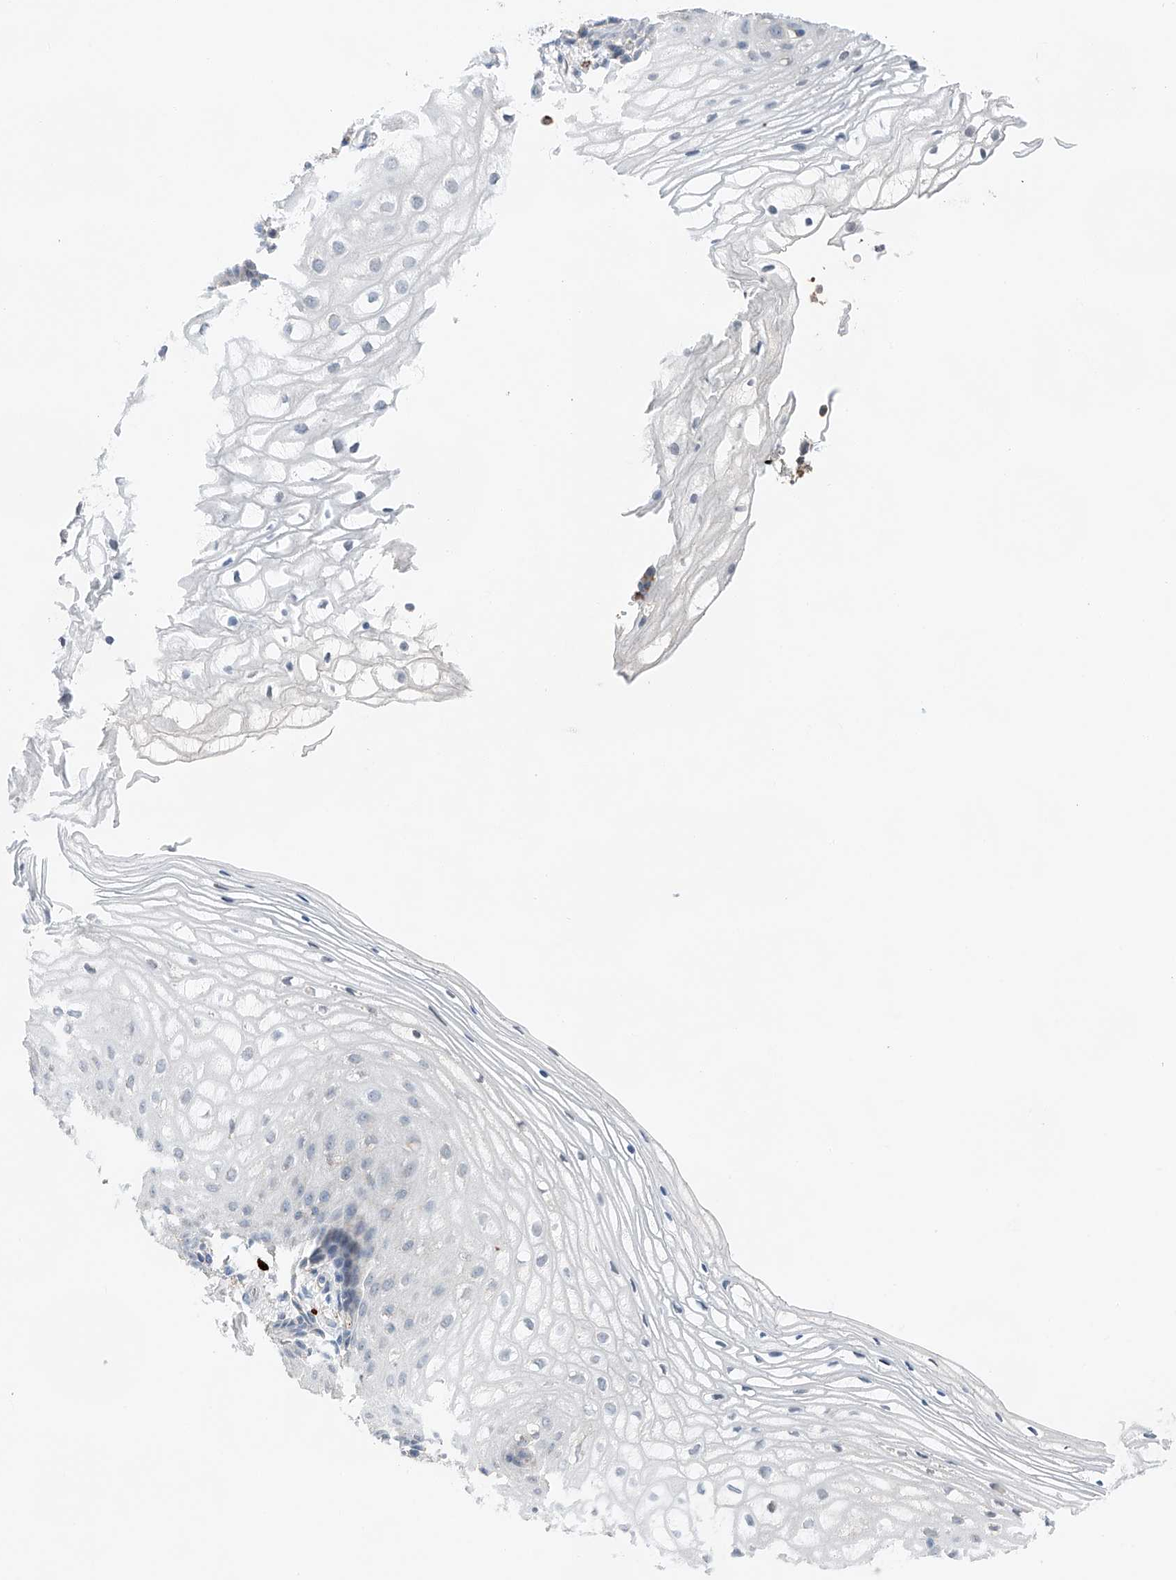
{"staining": {"intensity": "negative", "quantity": "none", "location": "none"}, "tissue": "vagina", "cell_type": "Squamous epithelial cells", "image_type": "normal", "snomed": [{"axis": "morphology", "description": "Normal tissue, NOS"}, {"axis": "topography", "description": "Vagina"}], "caption": "Image shows no significant protein expression in squamous epithelial cells of benign vagina.", "gene": "KLF15", "patient": {"sex": "female", "age": 60}}